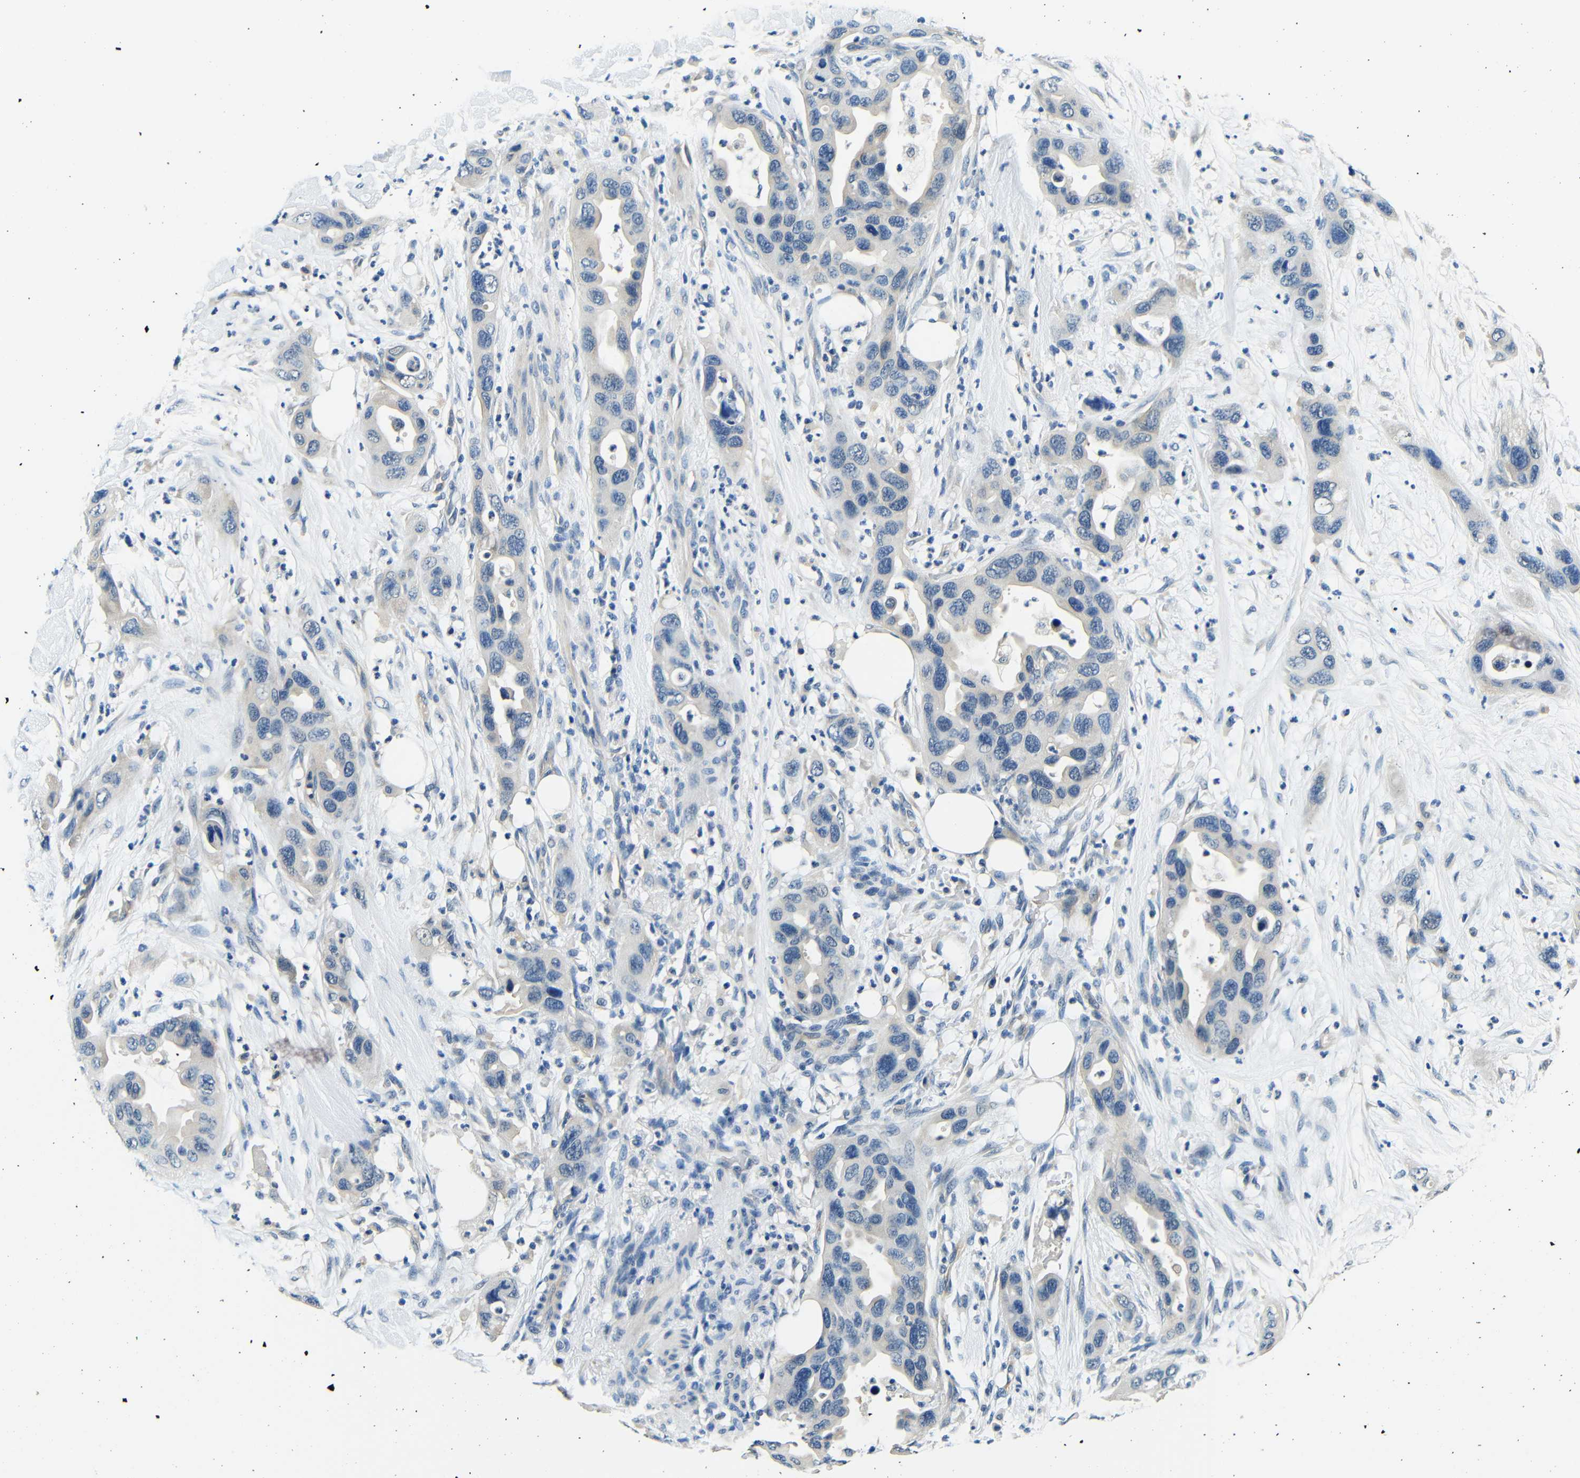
{"staining": {"intensity": "weak", "quantity": ">75%", "location": "cytoplasmic/membranous"}, "tissue": "pancreatic cancer", "cell_type": "Tumor cells", "image_type": "cancer", "snomed": [{"axis": "morphology", "description": "Adenocarcinoma, NOS"}, {"axis": "topography", "description": "Pancreas"}], "caption": "Pancreatic cancer (adenocarcinoma) stained for a protein displays weak cytoplasmic/membranous positivity in tumor cells.", "gene": "ADAP1", "patient": {"sex": "female", "age": 71}}